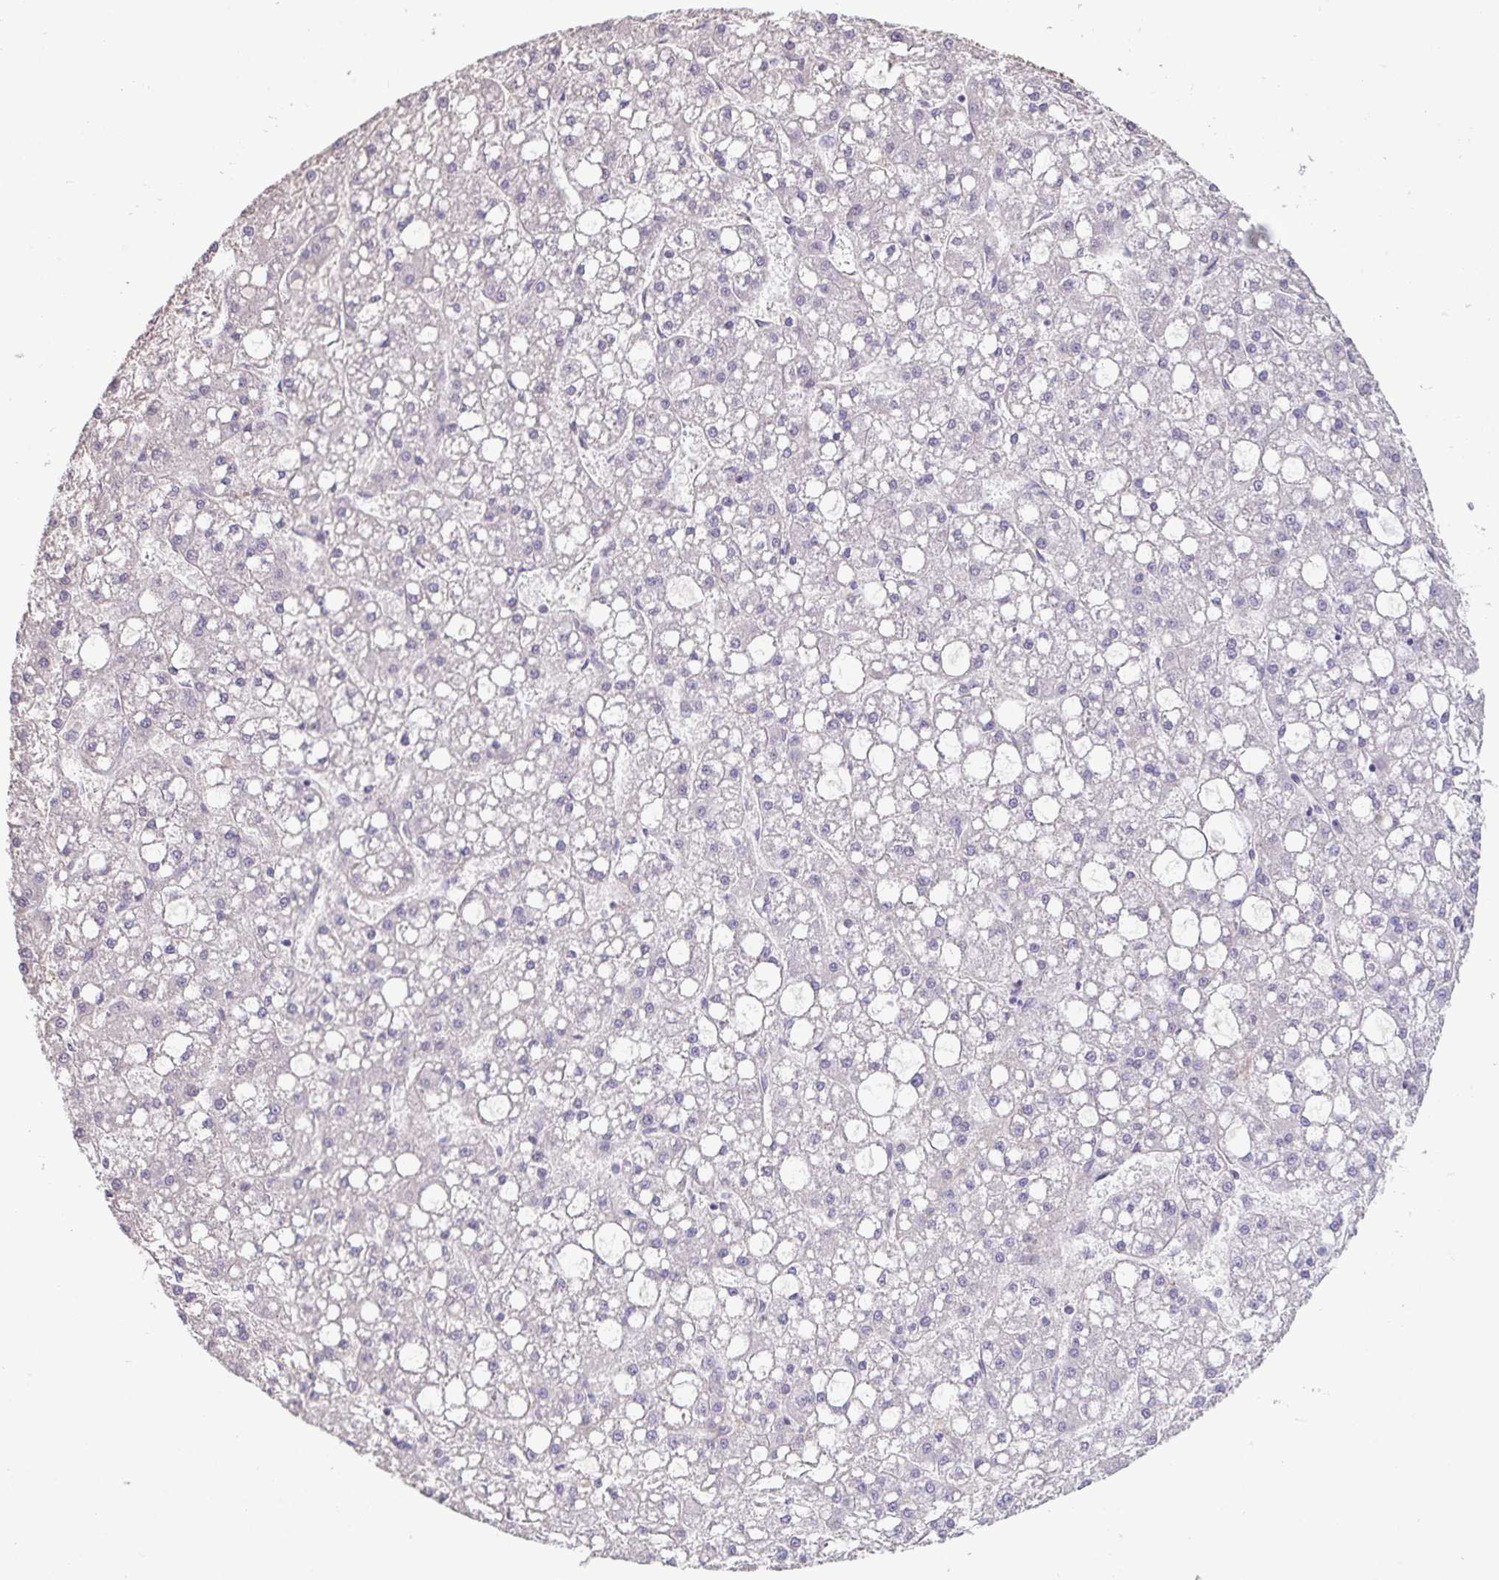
{"staining": {"intensity": "negative", "quantity": "none", "location": "none"}, "tissue": "liver cancer", "cell_type": "Tumor cells", "image_type": "cancer", "snomed": [{"axis": "morphology", "description": "Carcinoma, Hepatocellular, NOS"}, {"axis": "topography", "description": "Liver"}], "caption": "A micrograph of human liver hepatocellular carcinoma is negative for staining in tumor cells.", "gene": "IL37", "patient": {"sex": "male", "age": 67}}